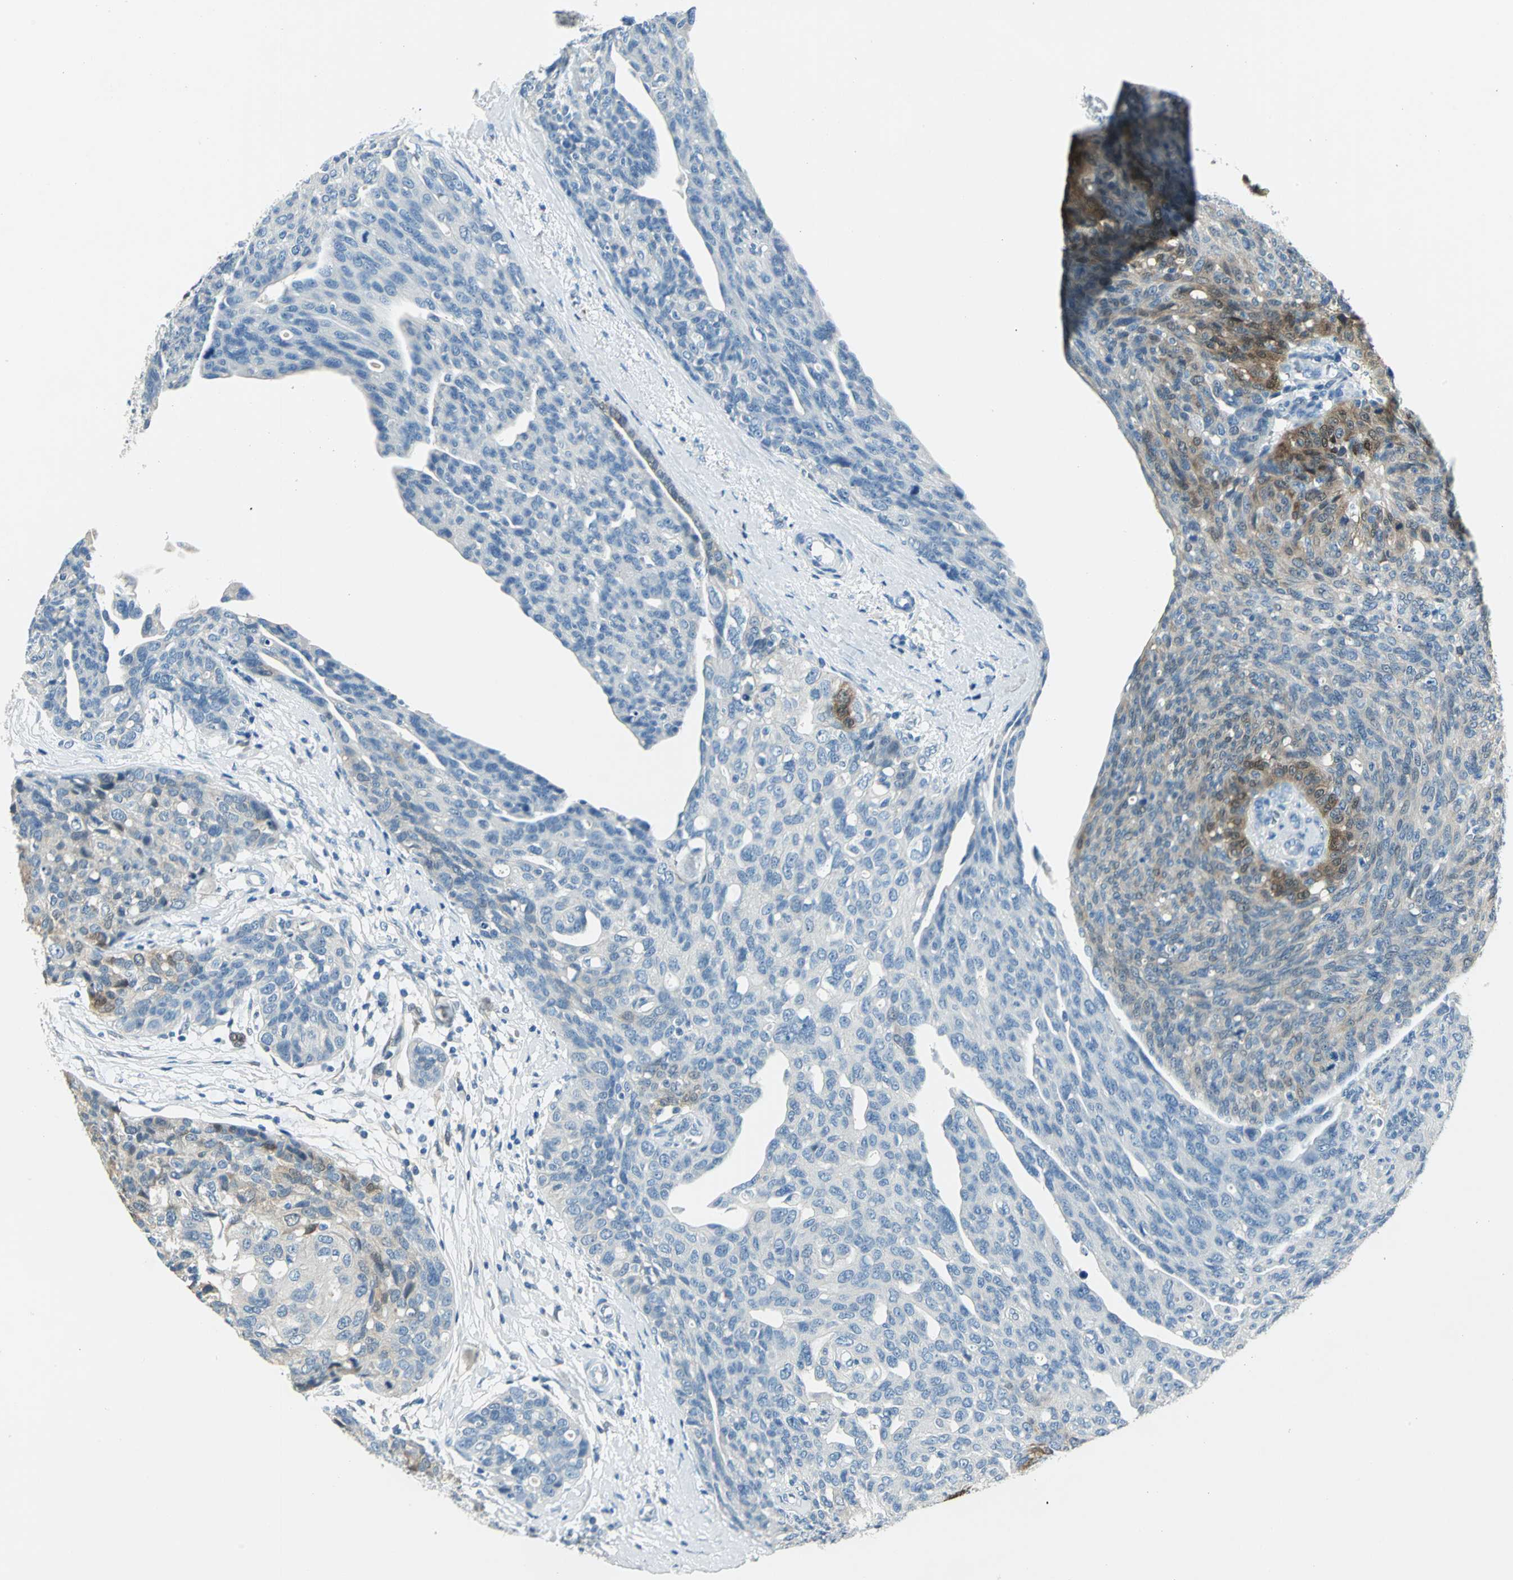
{"staining": {"intensity": "moderate", "quantity": "<25%", "location": "cytoplasmic/membranous,nuclear"}, "tissue": "ovarian cancer", "cell_type": "Tumor cells", "image_type": "cancer", "snomed": [{"axis": "morphology", "description": "Carcinoma, endometroid"}, {"axis": "topography", "description": "Ovary"}], "caption": "This is a photomicrograph of immunohistochemistry (IHC) staining of ovarian cancer, which shows moderate expression in the cytoplasmic/membranous and nuclear of tumor cells.", "gene": "UCHL1", "patient": {"sex": "female", "age": 60}}